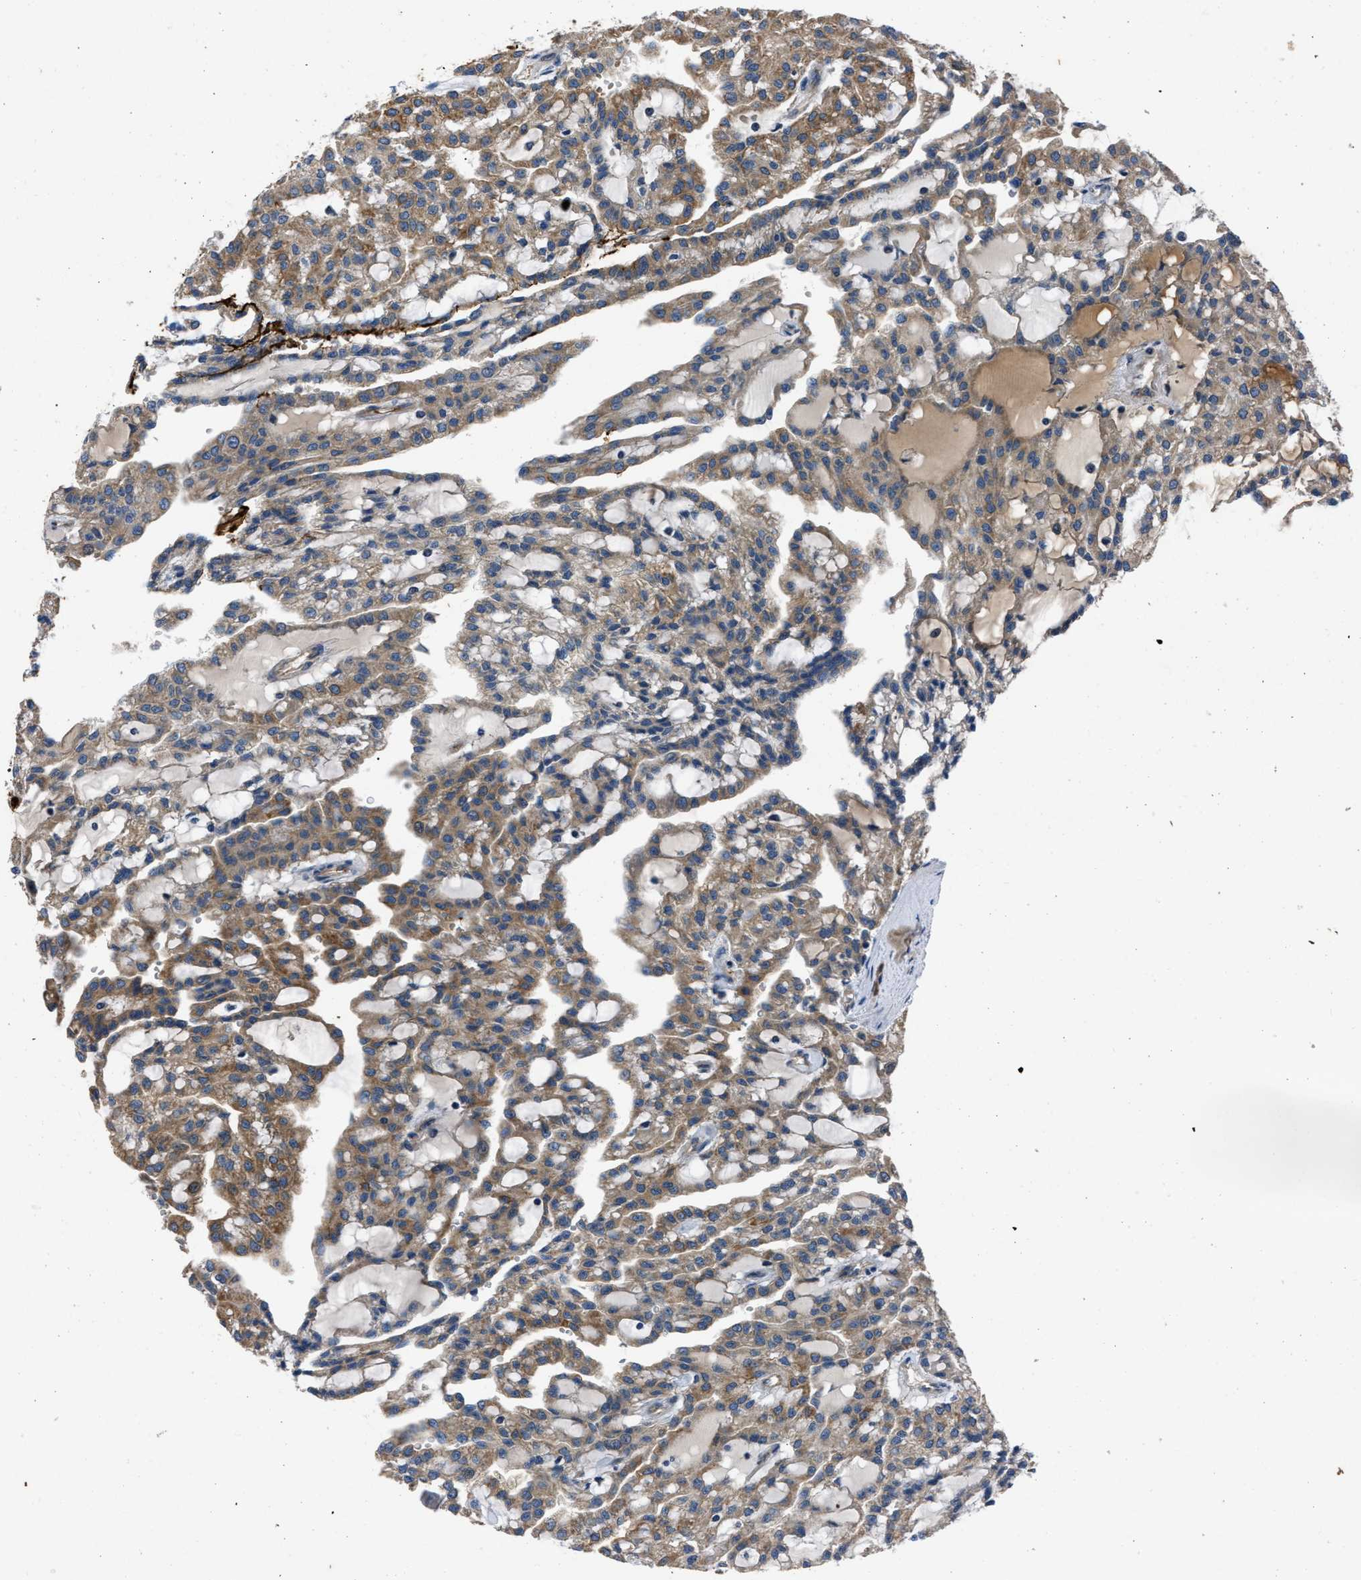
{"staining": {"intensity": "moderate", "quantity": ">75%", "location": "cytoplasmic/membranous"}, "tissue": "renal cancer", "cell_type": "Tumor cells", "image_type": "cancer", "snomed": [{"axis": "morphology", "description": "Adenocarcinoma, NOS"}, {"axis": "topography", "description": "Kidney"}], "caption": "Immunohistochemical staining of adenocarcinoma (renal) exhibits medium levels of moderate cytoplasmic/membranous positivity in about >75% of tumor cells.", "gene": "ERC1", "patient": {"sex": "male", "age": 63}}